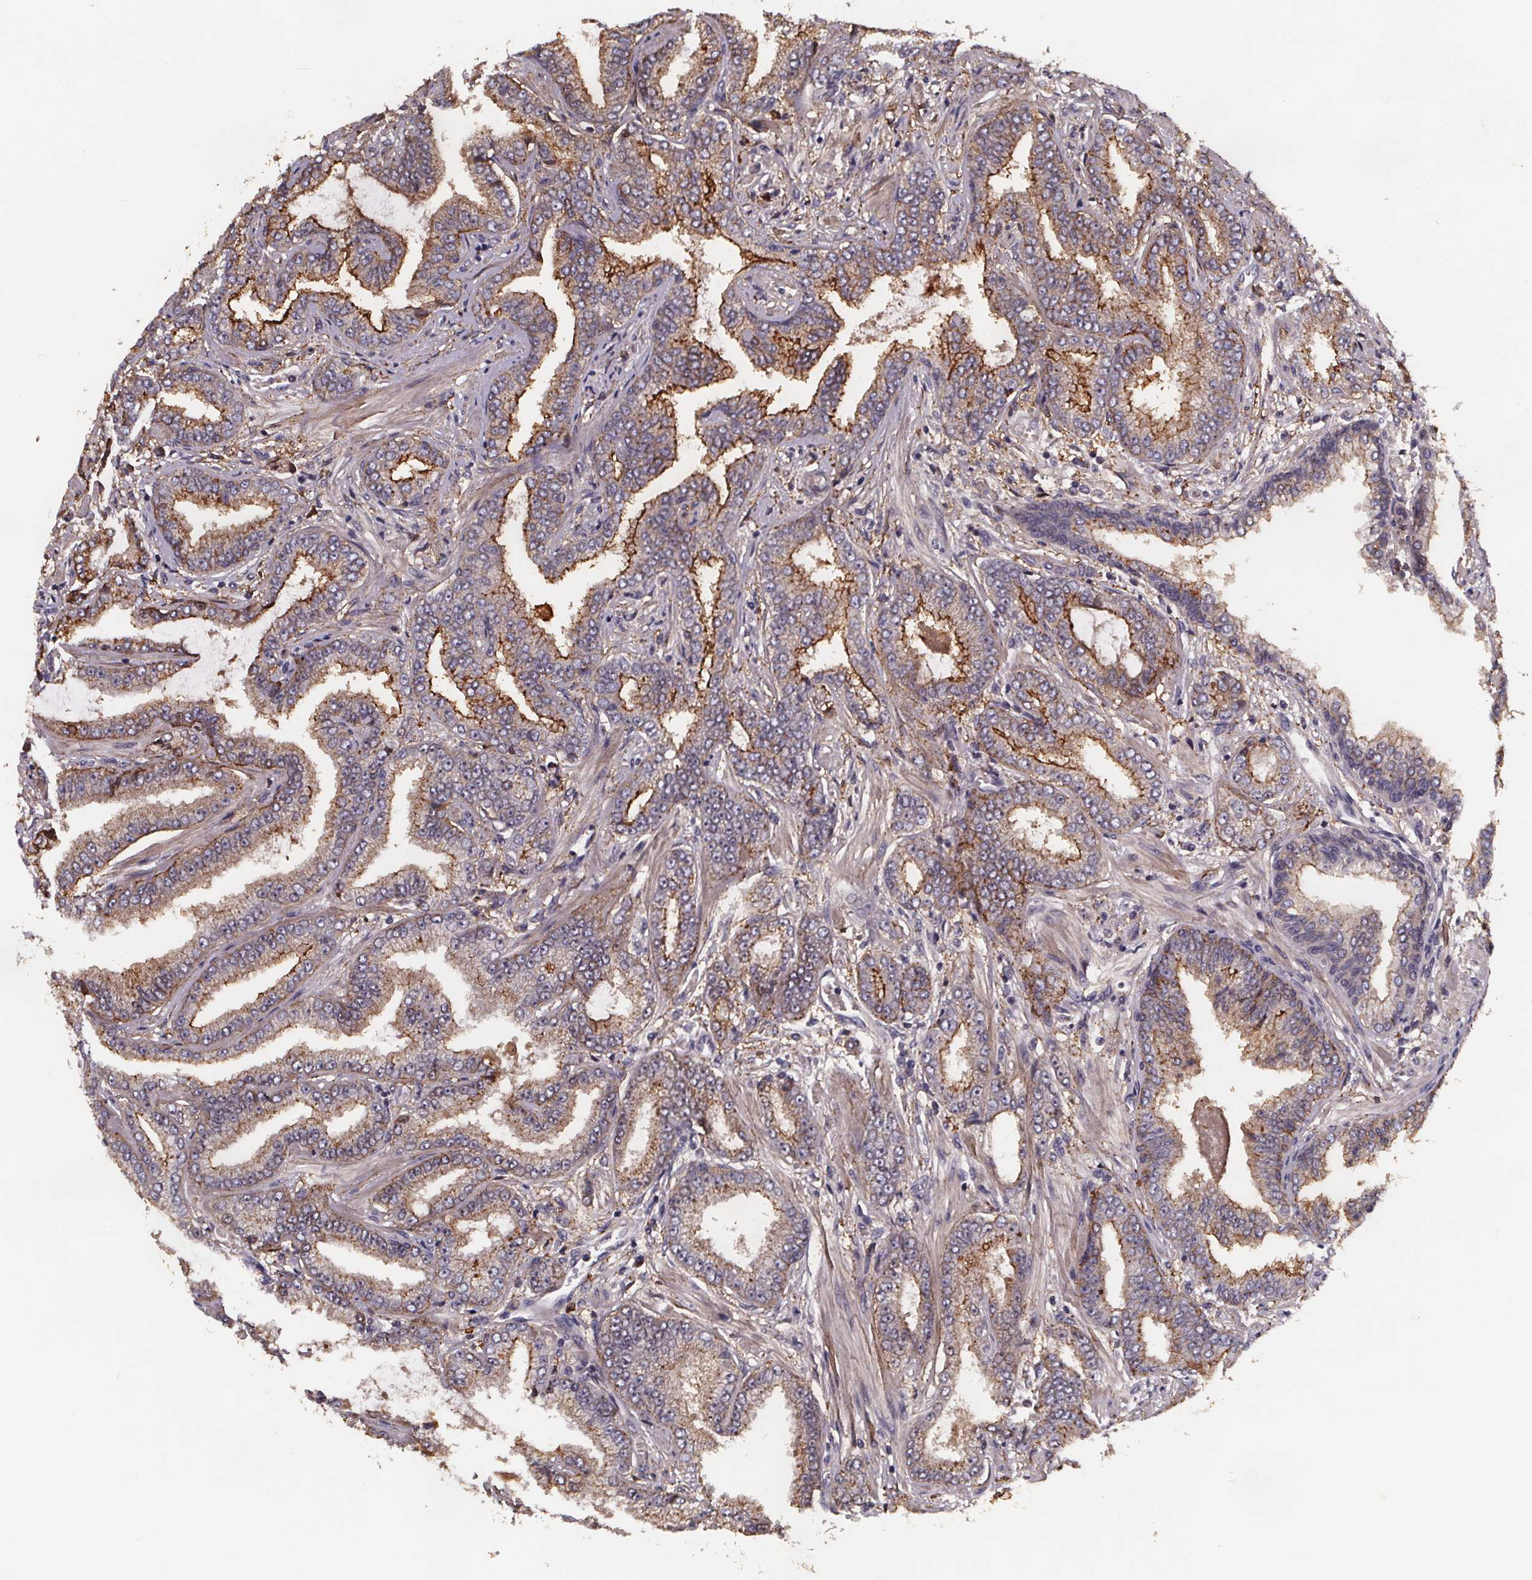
{"staining": {"intensity": "moderate", "quantity": "25%-75%", "location": "cytoplasmic/membranous"}, "tissue": "prostate cancer", "cell_type": "Tumor cells", "image_type": "cancer", "snomed": [{"axis": "morphology", "description": "Adenocarcinoma, Low grade"}, {"axis": "topography", "description": "Prostate"}], "caption": "Immunohistochemical staining of prostate cancer shows medium levels of moderate cytoplasmic/membranous protein staining in approximately 25%-75% of tumor cells.", "gene": "FASTKD3", "patient": {"sex": "male", "age": 55}}